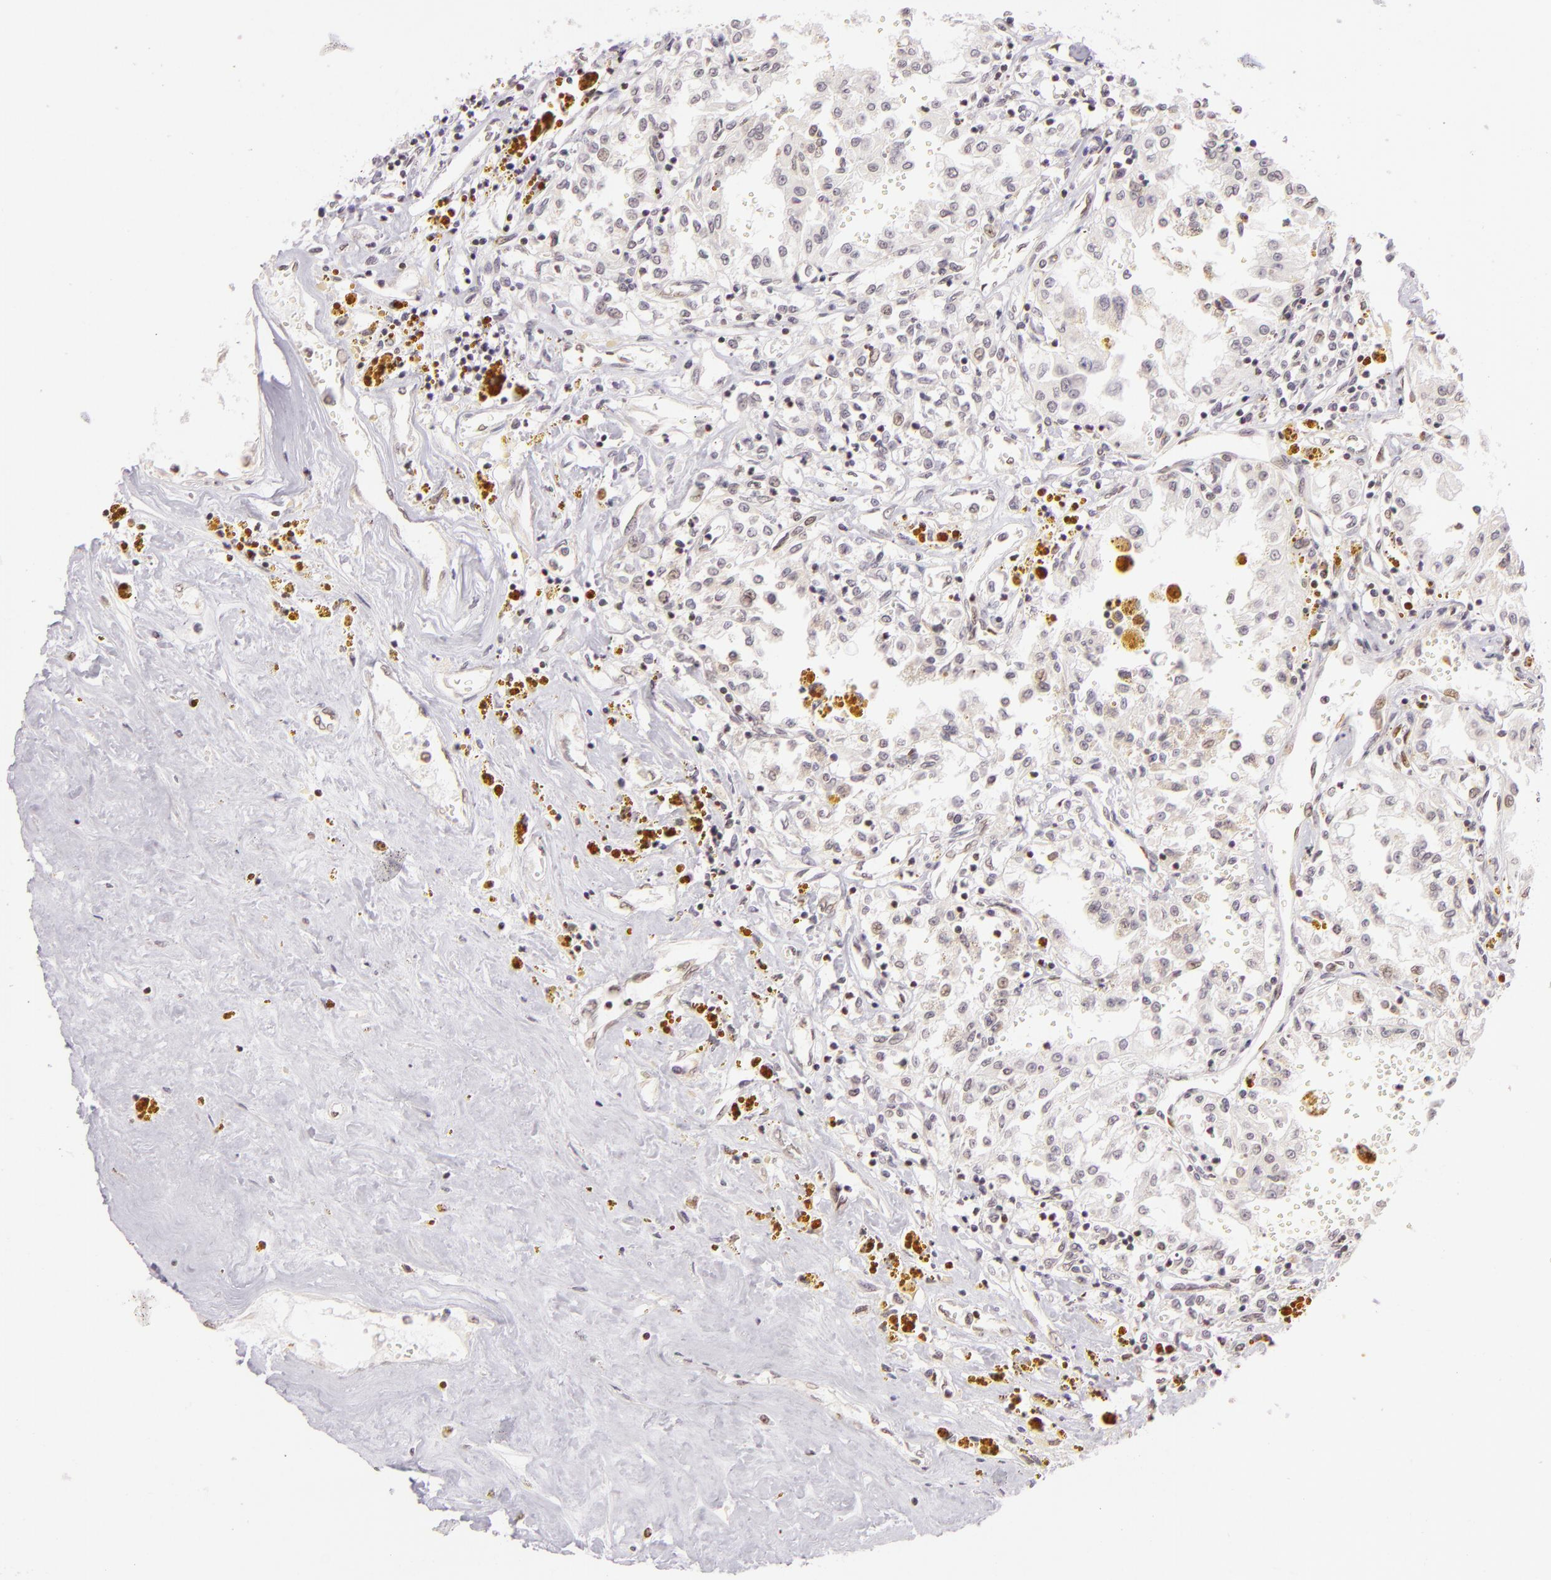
{"staining": {"intensity": "weak", "quantity": "<25%", "location": "cytoplasmic/membranous"}, "tissue": "renal cancer", "cell_type": "Tumor cells", "image_type": "cancer", "snomed": [{"axis": "morphology", "description": "Adenocarcinoma, NOS"}, {"axis": "topography", "description": "Kidney"}], "caption": "Renal cancer (adenocarcinoma) was stained to show a protein in brown. There is no significant staining in tumor cells. Brightfield microscopy of immunohistochemistry stained with DAB (3,3'-diaminobenzidine) (brown) and hematoxylin (blue), captured at high magnification.", "gene": "IMPDH1", "patient": {"sex": "male", "age": 78}}